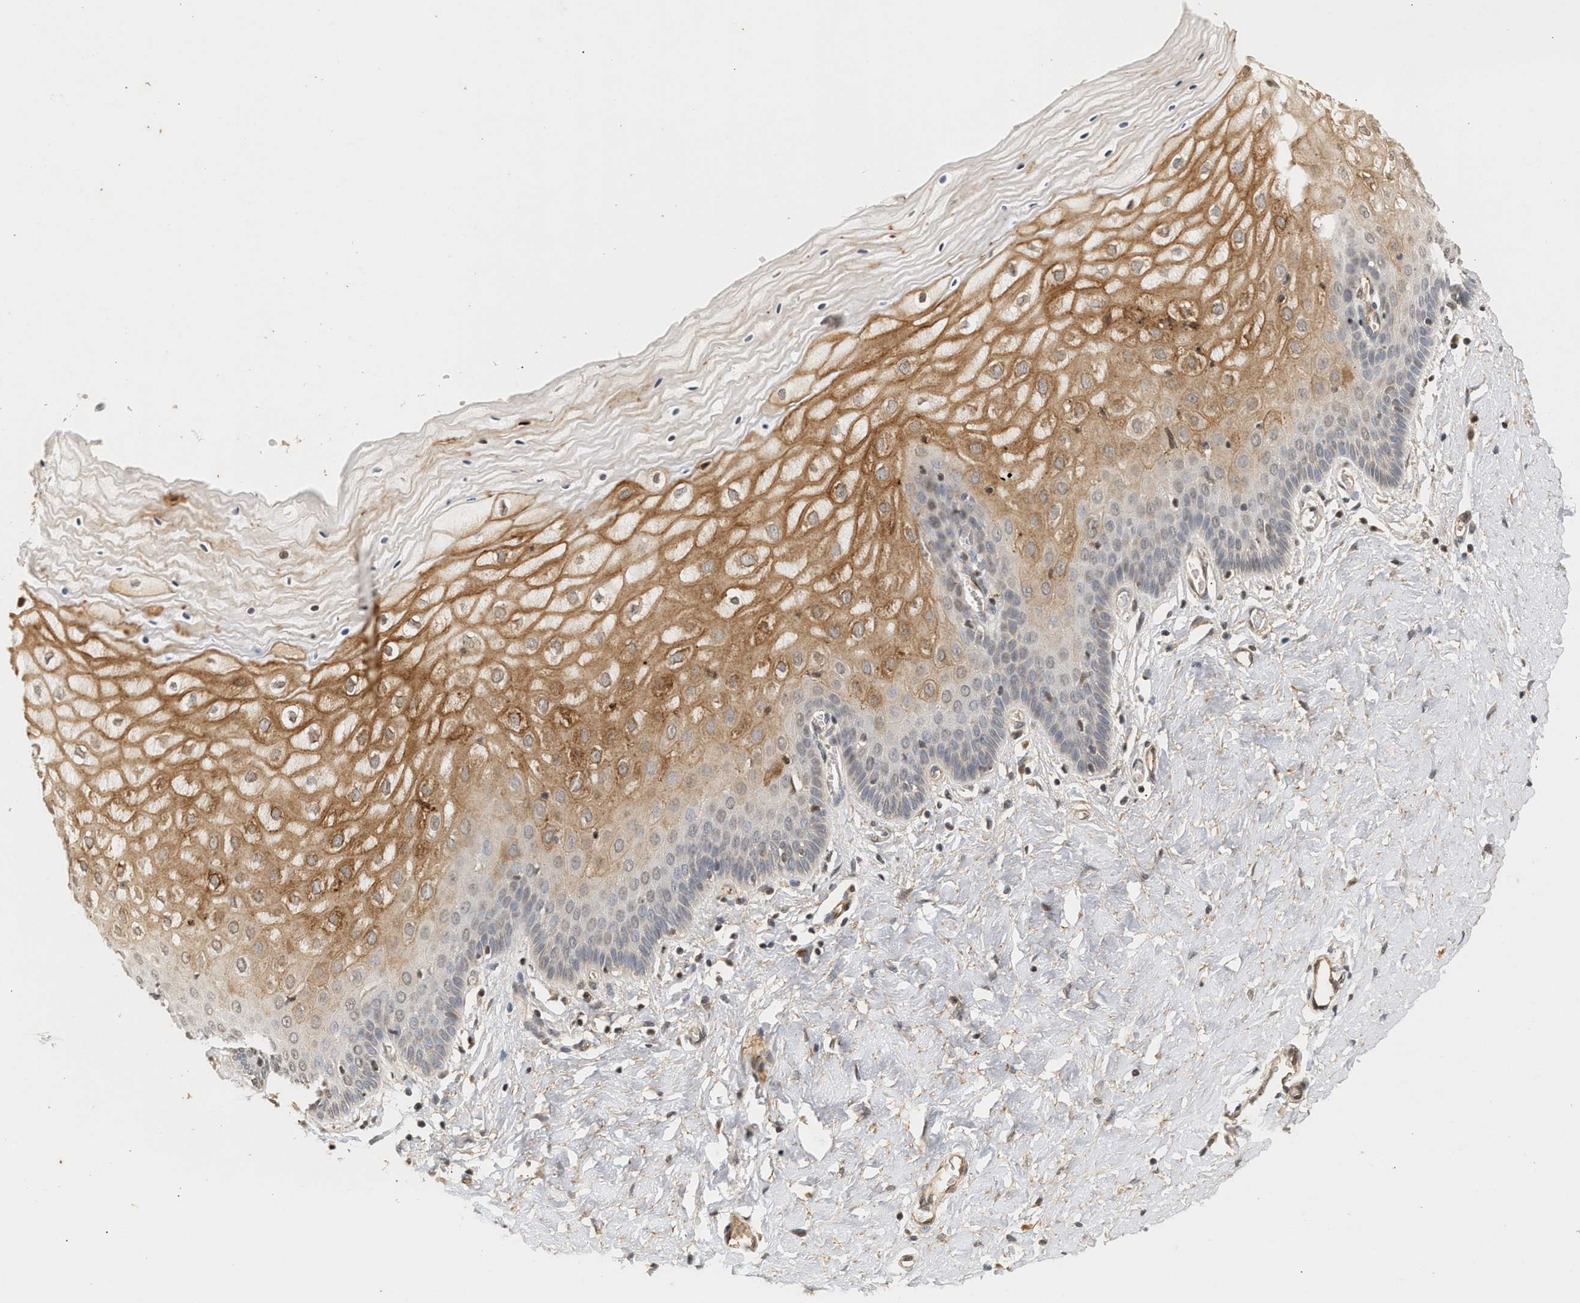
{"staining": {"intensity": "weak", "quantity": "<25%", "location": "cytoplasmic/membranous"}, "tissue": "cervix", "cell_type": "Glandular cells", "image_type": "normal", "snomed": [{"axis": "morphology", "description": "Normal tissue, NOS"}, {"axis": "topography", "description": "Cervix"}], "caption": "An image of cervix stained for a protein displays no brown staining in glandular cells. The staining is performed using DAB (3,3'-diaminobenzidine) brown chromogen with nuclei counter-stained in using hematoxylin.", "gene": "PLXND1", "patient": {"sex": "female", "age": 55}}